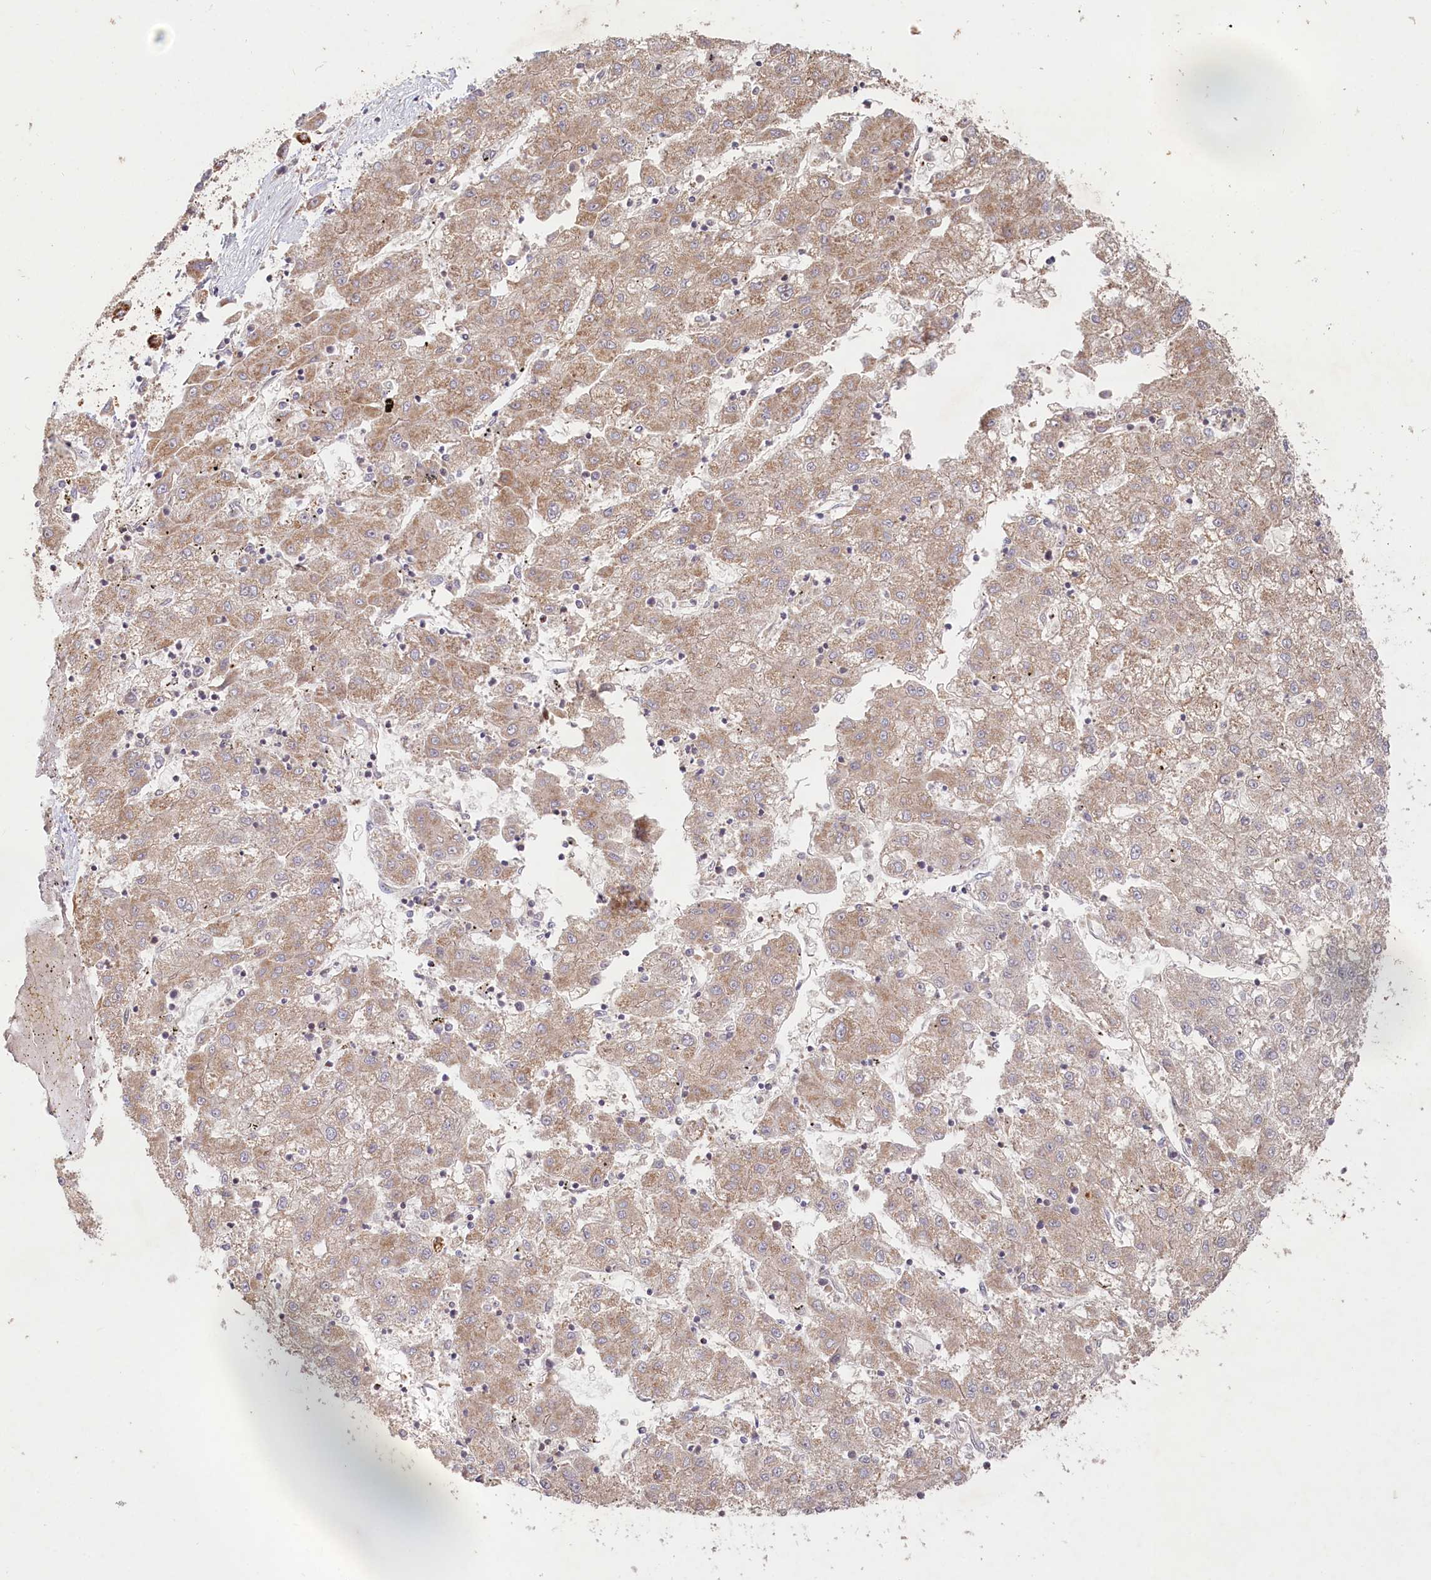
{"staining": {"intensity": "weak", "quantity": ">75%", "location": "cytoplasmic/membranous"}, "tissue": "liver cancer", "cell_type": "Tumor cells", "image_type": "cancer", "snomed": [{"axis": "morphology", "description": "Carcinoma, Hepatocellular, NOS"}, {"axis": "topography", "description": "Liver"}], "caption": "A low amount of weak cytoplasmic/membranous expression is present in about >75% of tumor cells in liver cancer (hepatocellular carcinoma) tissue.", "gene": "HAL", "patient": {"sex": "male", "age": 72}}